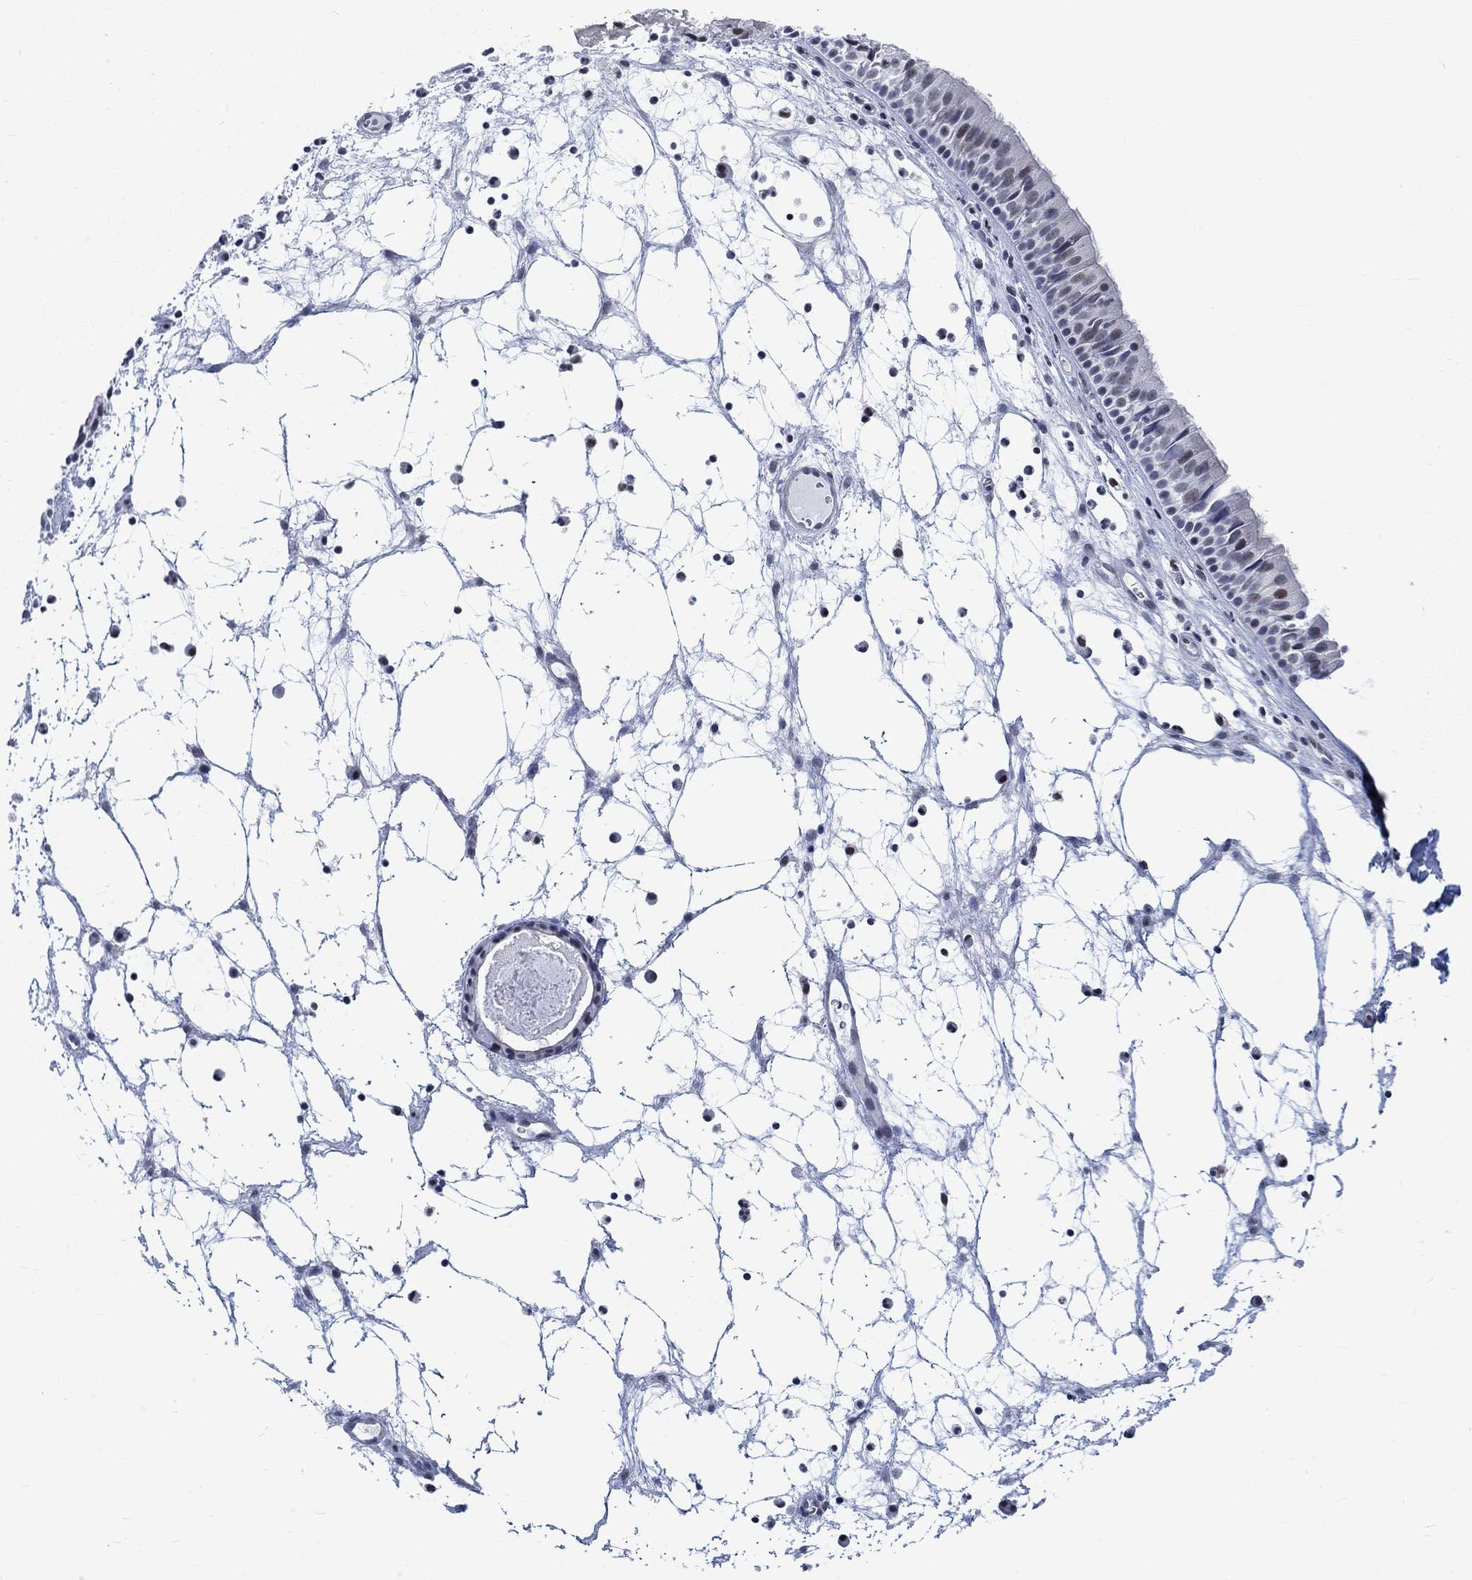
{"staining": {"intensity": "negative", "quantity": "none", "location": "none"}, "tissue": "nasopharynx", "cell_type": "Respiratory epithelial cells", "image_type": "normal", "snomed": [{"axis": "morphology", "description": "Normal tissue, NOS"}, {"axis": "topography", "description": "Nasopharynx"}], "caption": "A high-resolution histopathology image shows IHC staining of unremarkable nasopharynx, which reveals no significant expression in respiratory epithelial cells. (DAB (3,3'-diaminobenzidine) immunohistochemistry with hematoxylin counter stain).", "gene": "KCNH8", "patient": {"sex": "male", "age": 83}}